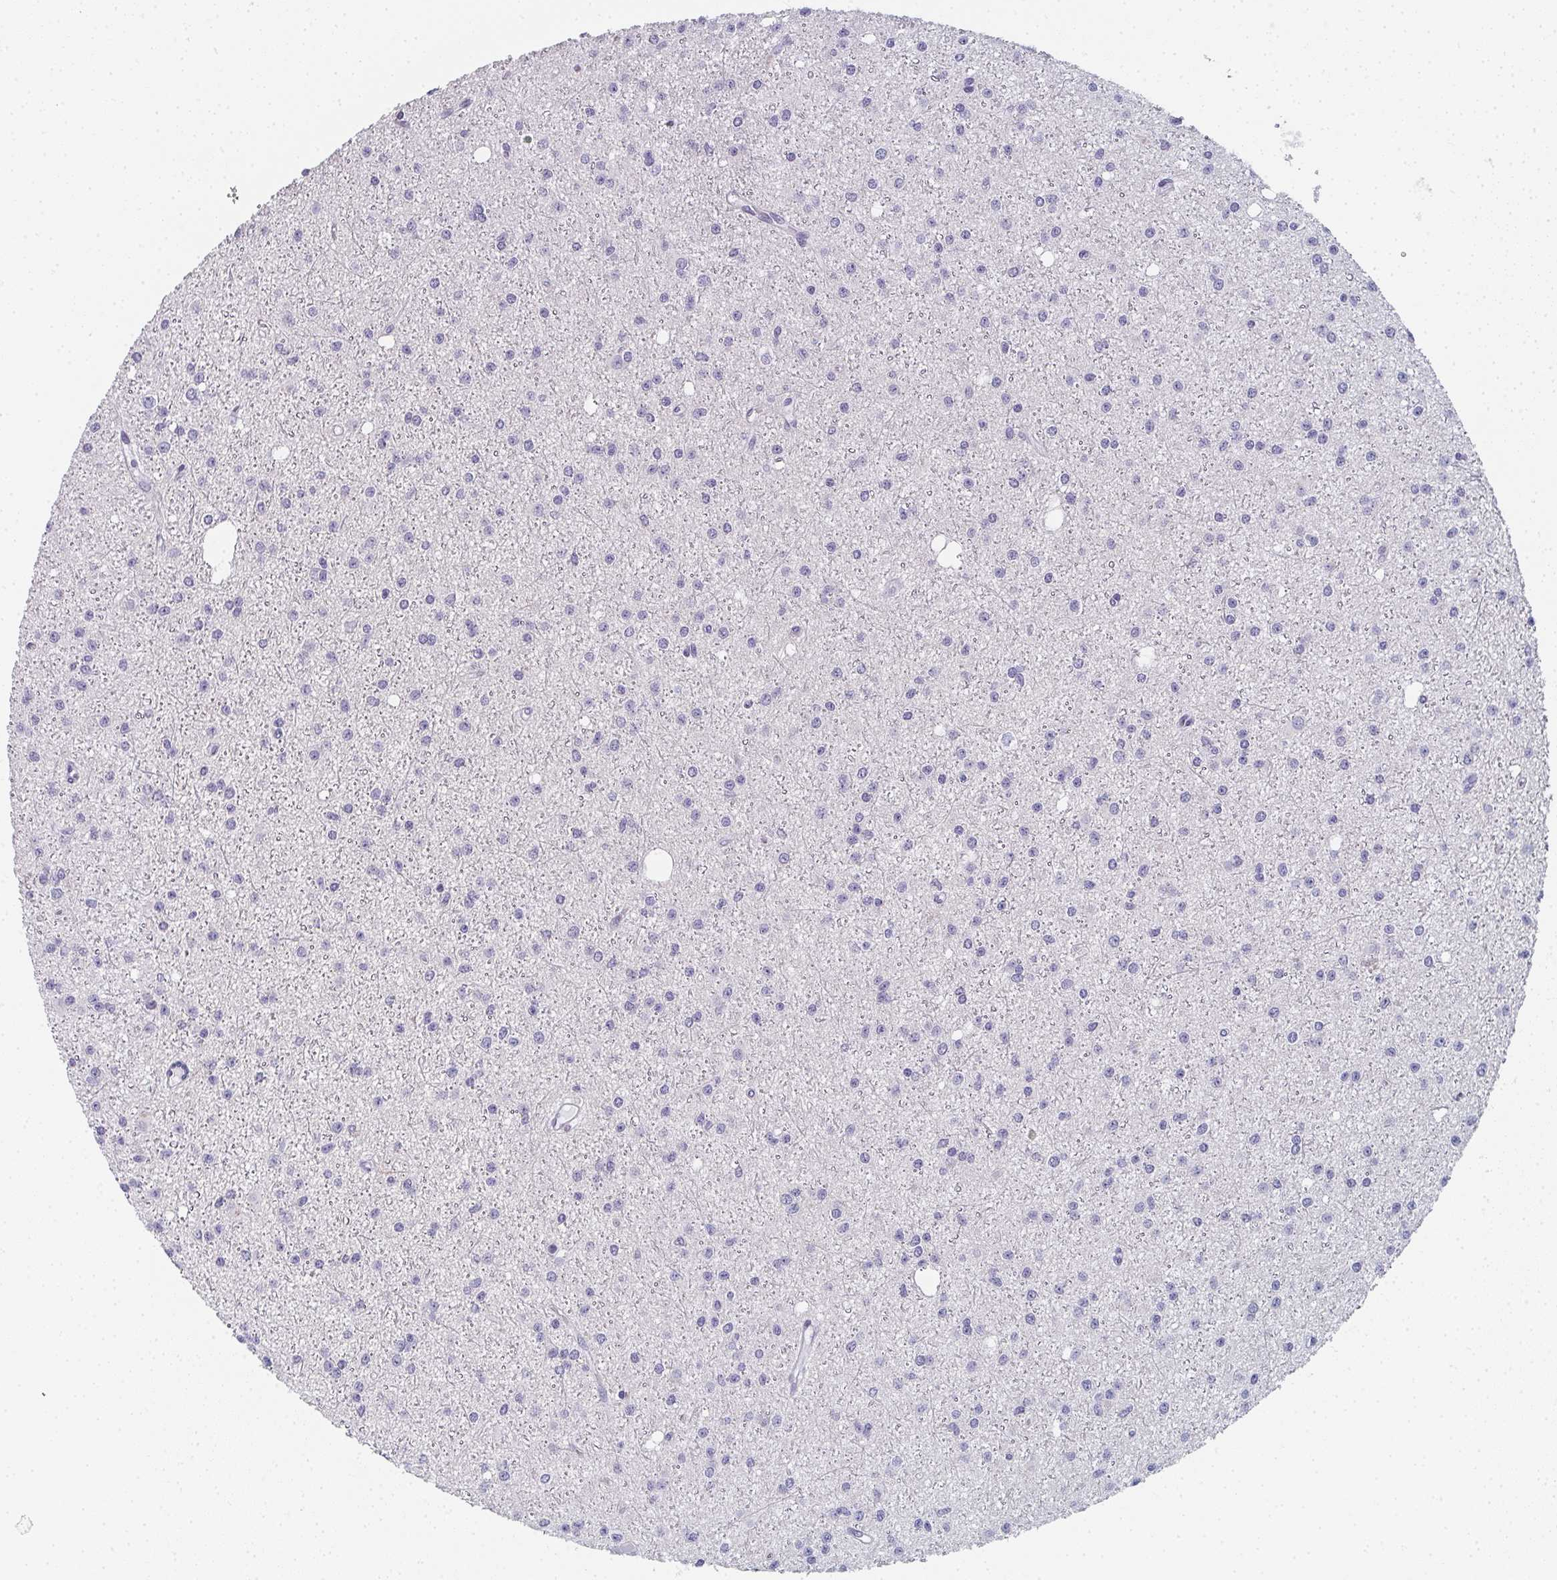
{"staining": {"intensity": "negative", "quantity": "none", "location": "none"}, "tissue": "glioma", "cell_type": "Tumor cells", "image_type": "cancer", "snomed": [{"axis": "morphology", "description": "Glioma, malignant, Low grade"}, {"axis": "topography", "description": "Brain"}], "caption": "An immunohistochemistry photomicrograph of malignant glioma (low-grade) is shown. There is no staining in tumor cells of malignant glioma (low-grade). (DAB immunohistochemistry (IHC) visualized using brightfield microscopy, high magnification).", "gene": "PYCR3", "patient": {"sex": "male", "age": 27}}